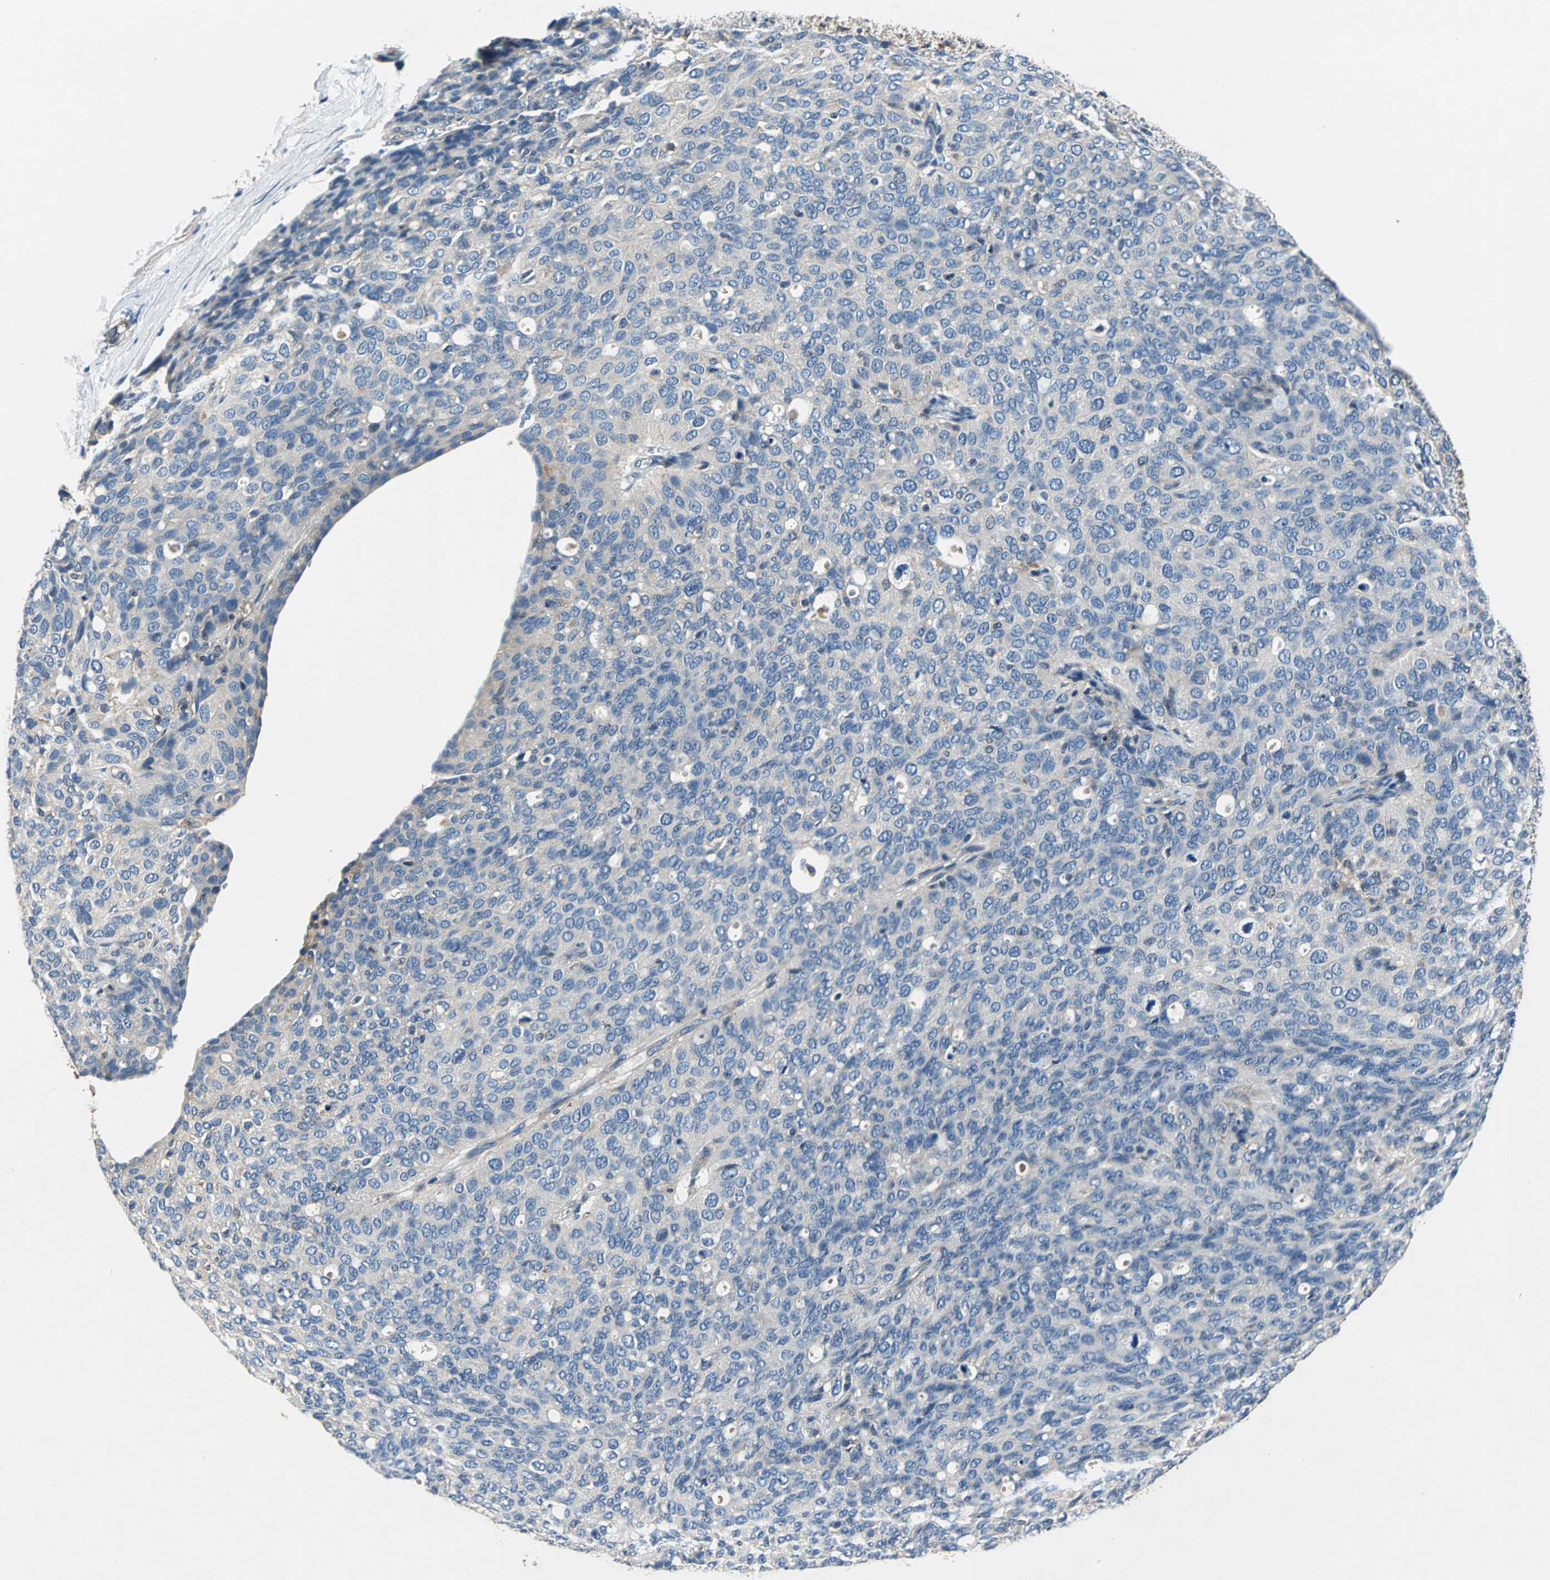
{"staining": {"intensity": "weak", "quantity": "<25%", "location": "cytoplasmic/membranous"}, "tissue": "ovarian cancer", "cell_type": "Tumor cells", "image_type": "cancer", "snomed": [{"axis": "morphology", "description": "Carcinoma, endometroid"}, {"axis": "topography", "description": "Ovary"}], "caption": "Immunohistochemical staining of ovarian endometroid carcinoma displays no significant expression in tumor cells.", "gene": "DDX3Y", "patient": {"sex": "female", "age": 60}}